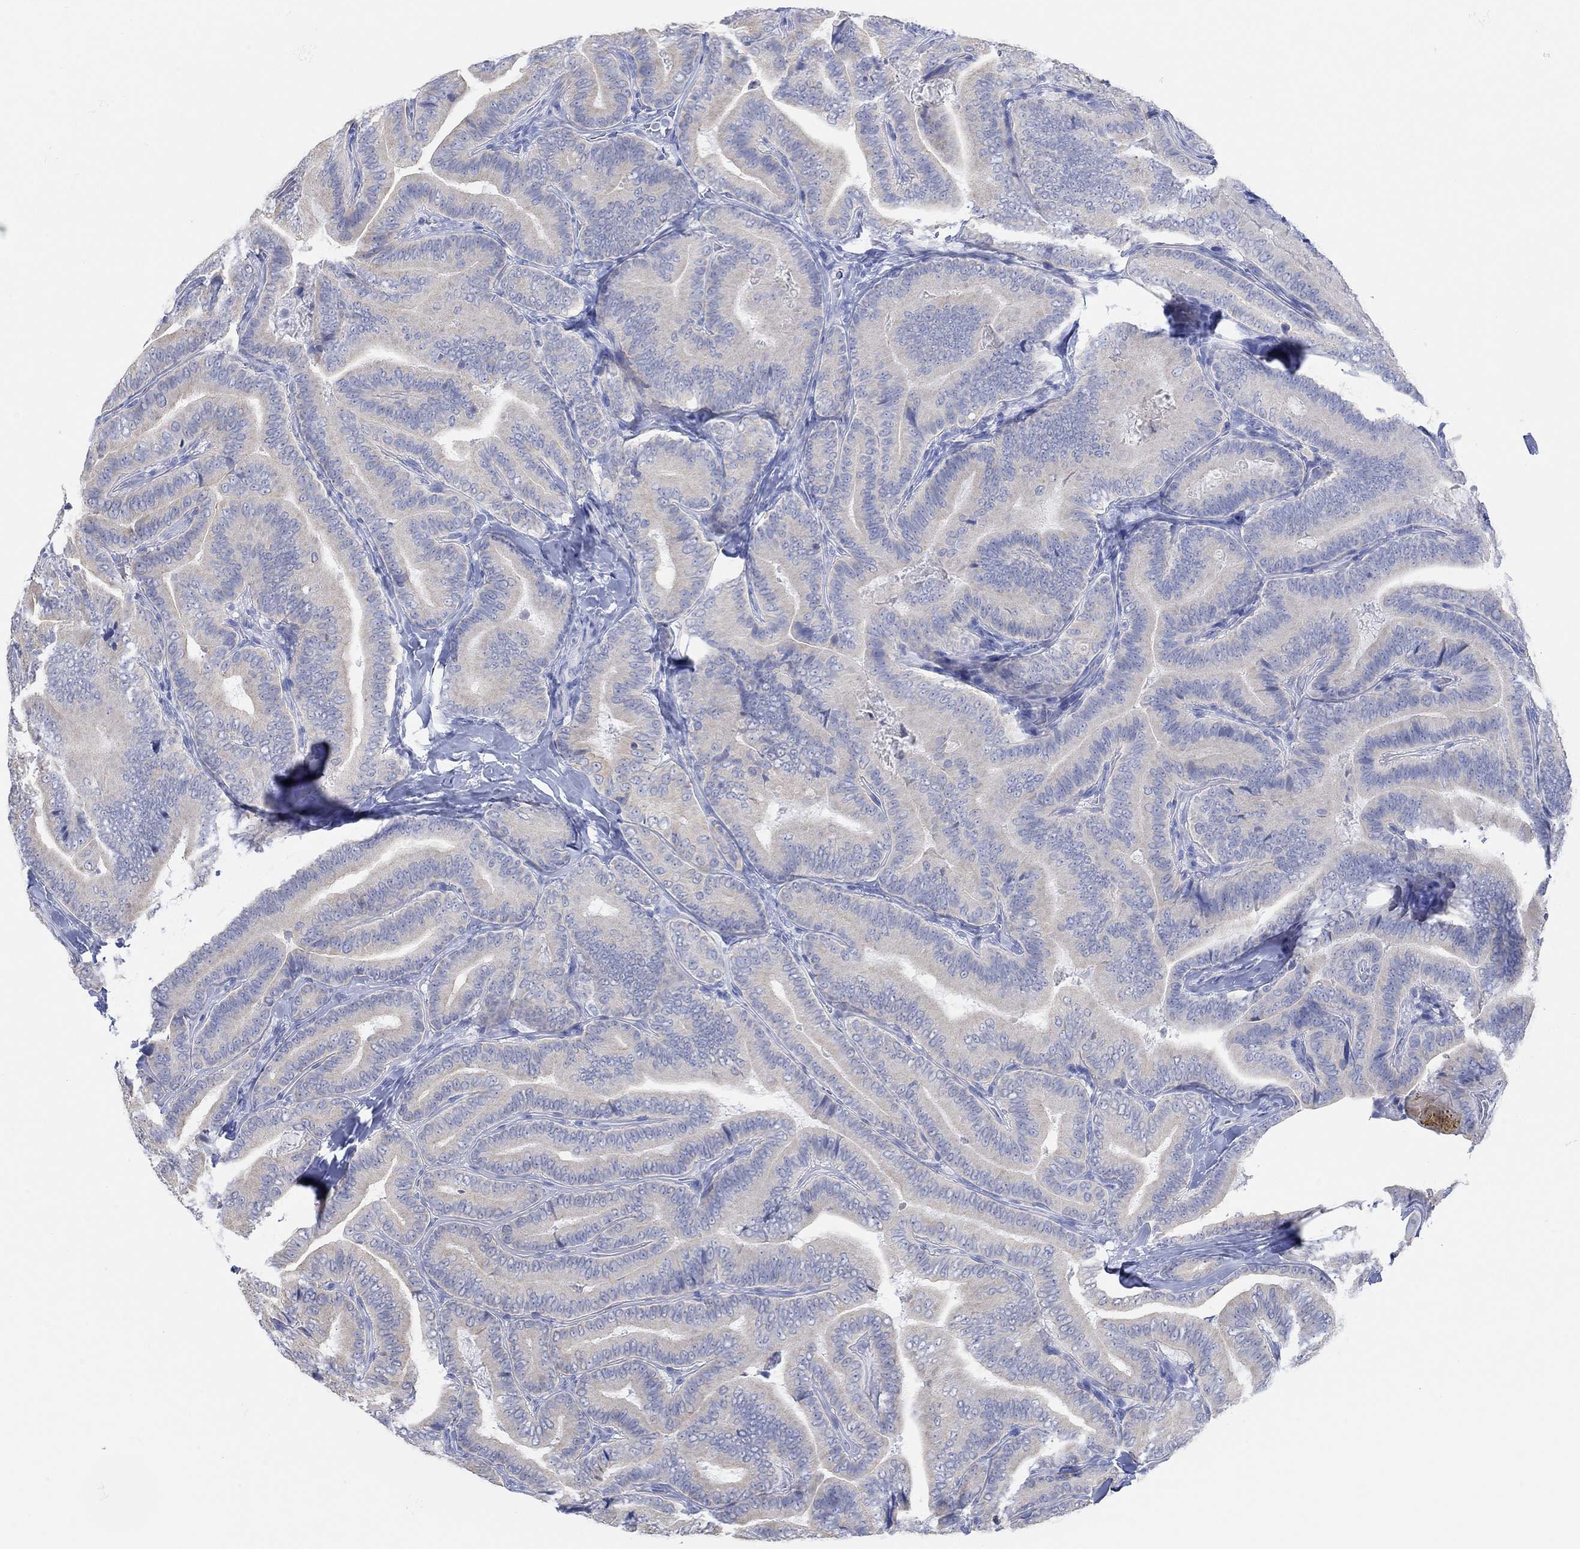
{"staining": {"intensity": "negative", "quantity": "none", "location": "none"}, "tissue": "thyroid cancer", "cell_type": "Tumor cells", "image_type": "cancer", "snomed": [{"axis": "morphology", "description": "Papillary adenocarcinoma, NOS"}, {"axis": "topography", "description": "Thyroid gland"}], "caption": "Immunohistochemical staining of thyroid cancer (papillary adenocarcinoma) shows no significant positivity in tumor cells.", "gene": "AK8", "patient": {"sex": "male", "age": 61}}